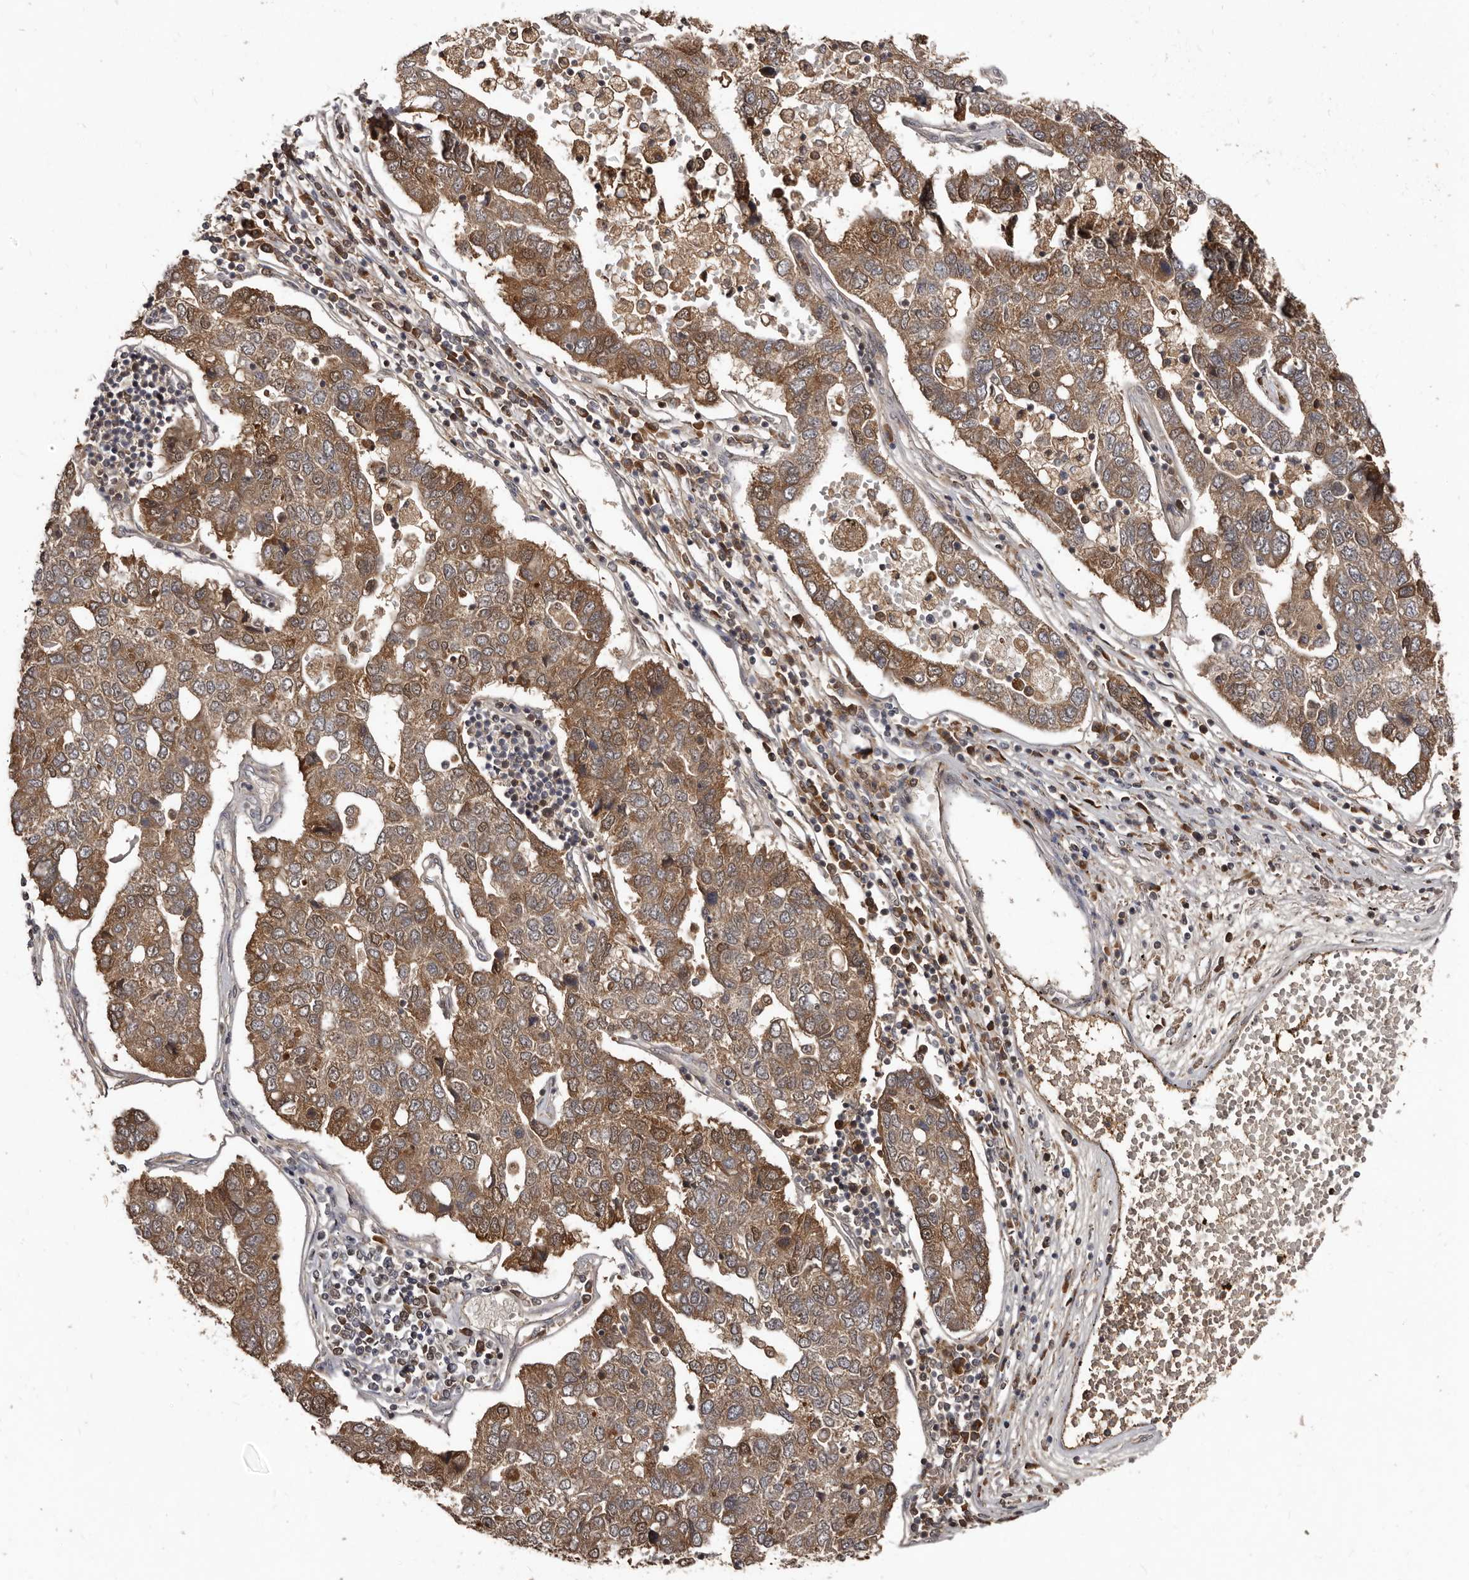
{"staining": {"intensity": "moderate", "quantity": ">75%", "location": "cytoplasmic/membranous"}, "tissue": "pancreatic cancer", "cell_type": "Tumor cells", "image_type": "cancer", "snomed": [{"axis": "morphology", "description": "Adenocarcinoma, NOS"}, {"axis": "topography", "description": "Pancreas"}], "caption": "Pancreatic adenocarcinoma stained for a protein (brown) shows moderate cytoplasmic/membranous positive staining in about >75% of tumor cells.", "gene": "PMVK", "patient": {"sex": "female", "age": 61}}